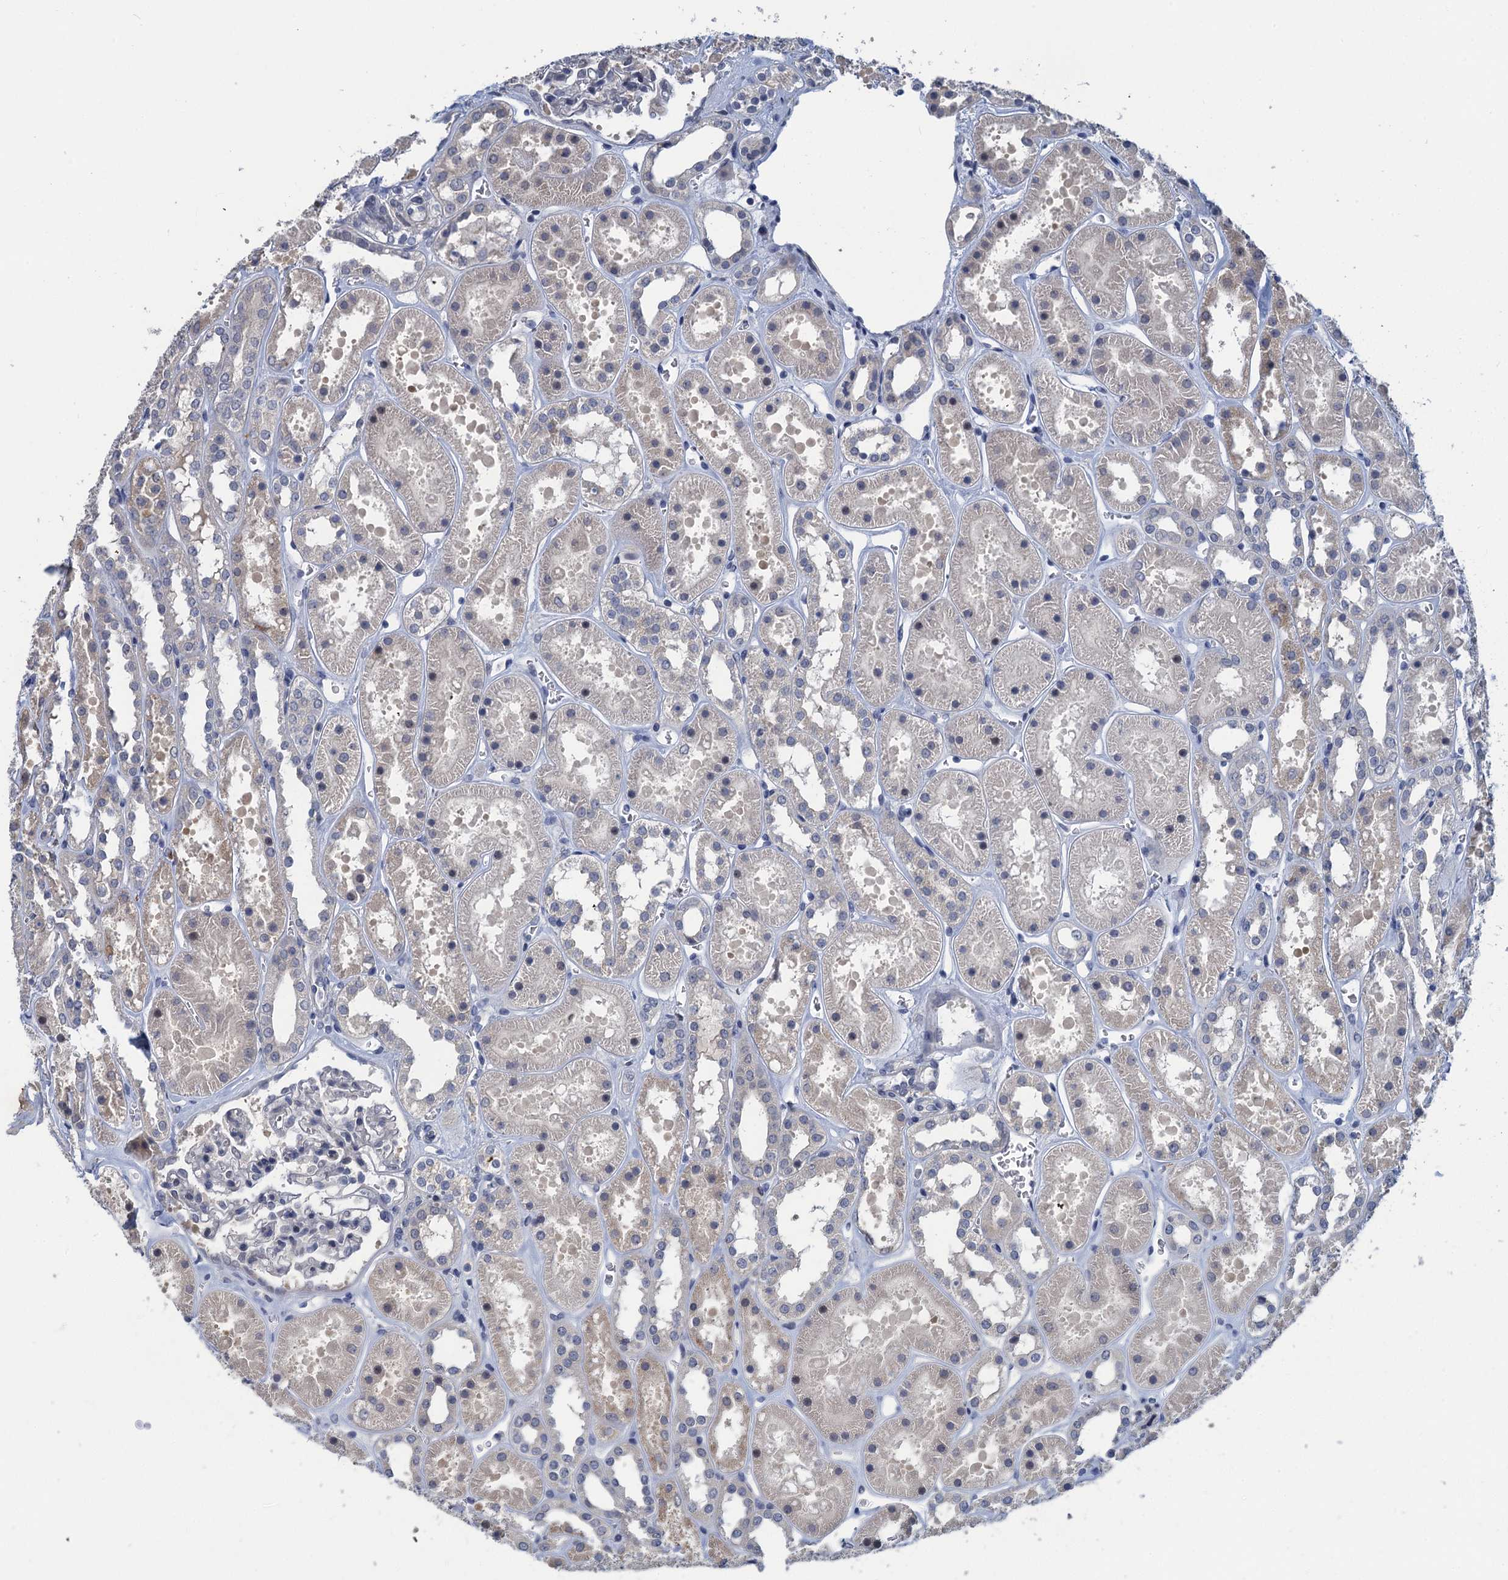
{"staining": {"intensity": "negative", "quantity": "none", "location": "none"}, "tissue": "kidney", "cell_type": "Cells in glomeruli", "image_type": "normal", "snomed": [{"axis": "morphology", "description": "Normal tissue, NOS"}, {"axis": "topography", "description": "Kidney"}], "caption": "A high-resolution image shows IHC staining of unremarkable kidney, which reveals no significant staining in cells in glomeruli. (Stains: DAB IHC with hematoxylin counter stain, Microscopy: brightfield microscopy at high magnification).", "gene": "MRFAP1", "patient": {"sex": "female", "age": 41}}